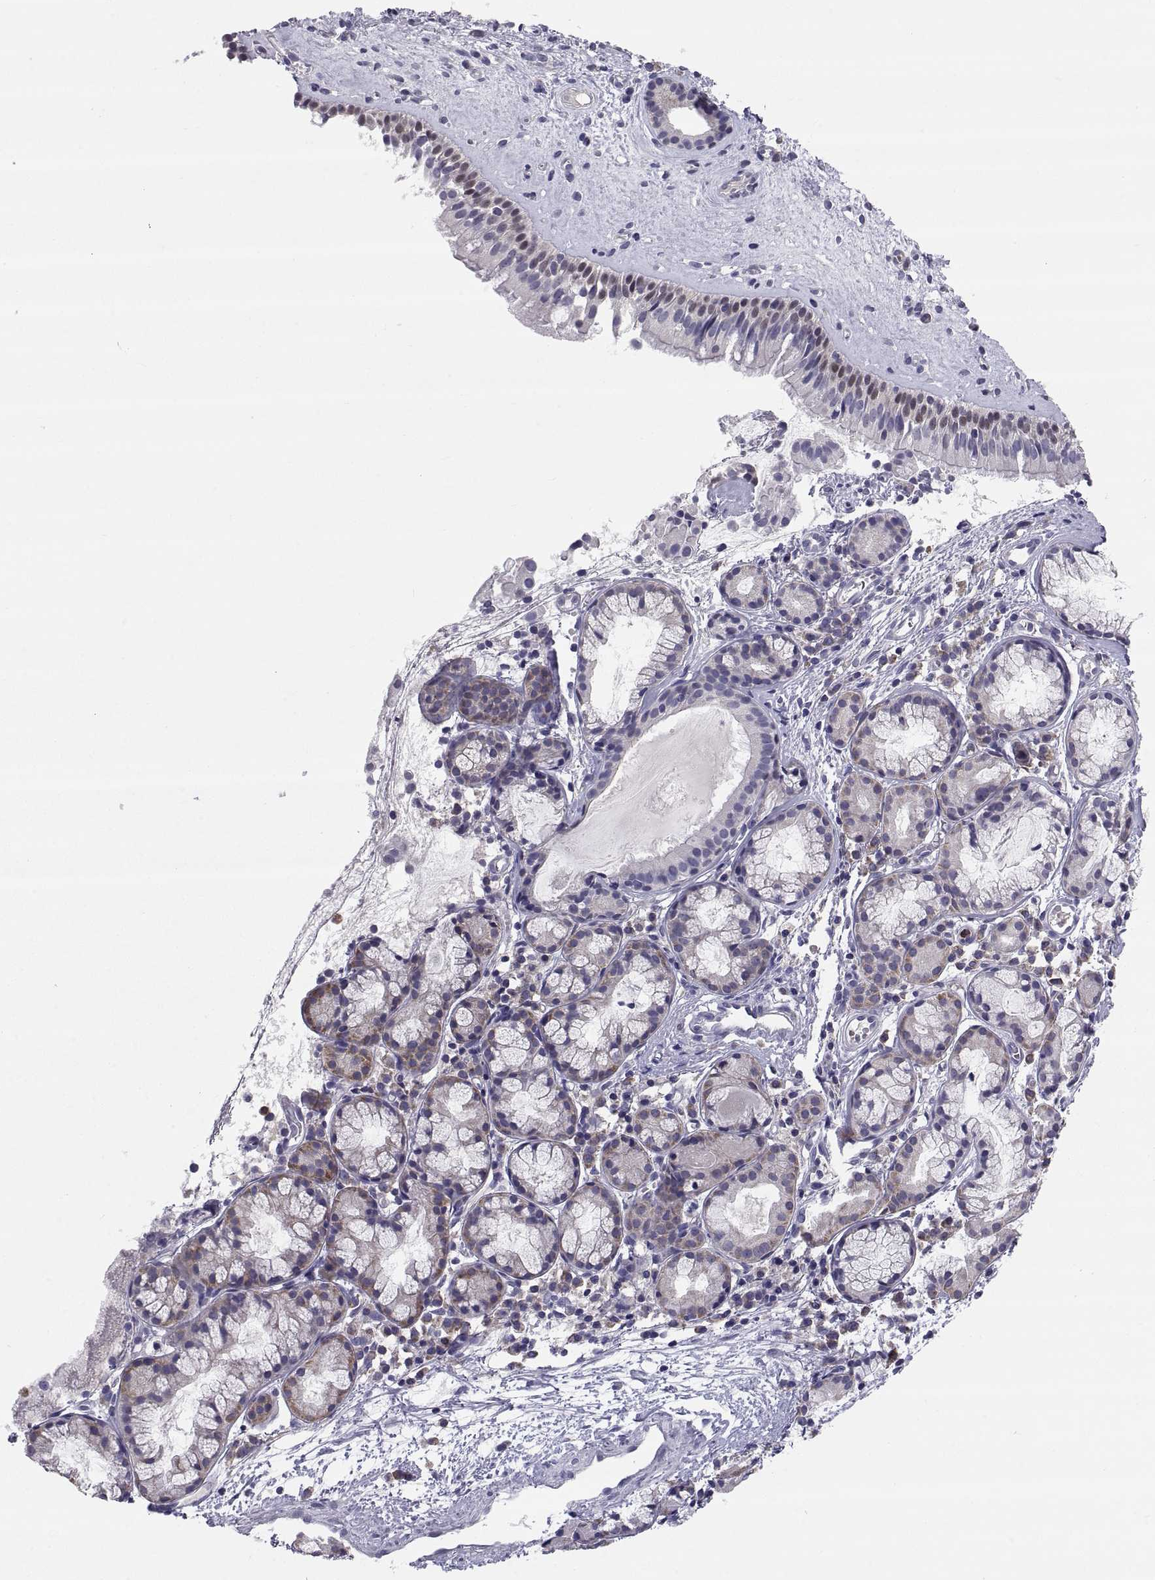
{"staining": {"intensity": "weak", "quantity": "<25%", "location": "nuclear"}, "tissue": "nasopharynx", "cell_type": "Respiratory epithelial cells", "image_type": "normal", "snomed": [{"axis": "morphology", "description": "Normal tissue, NOS"}, {"axis": "topography", "description": "Nasopharynx"}], "caption": "IHC image of benign nasopharynx: human nasopharynx stained with DAB displays no significant protein expression in respiratory epithelial cells.", "gene": "PKP1", "patient": {"sex": "male", "age": 29}}